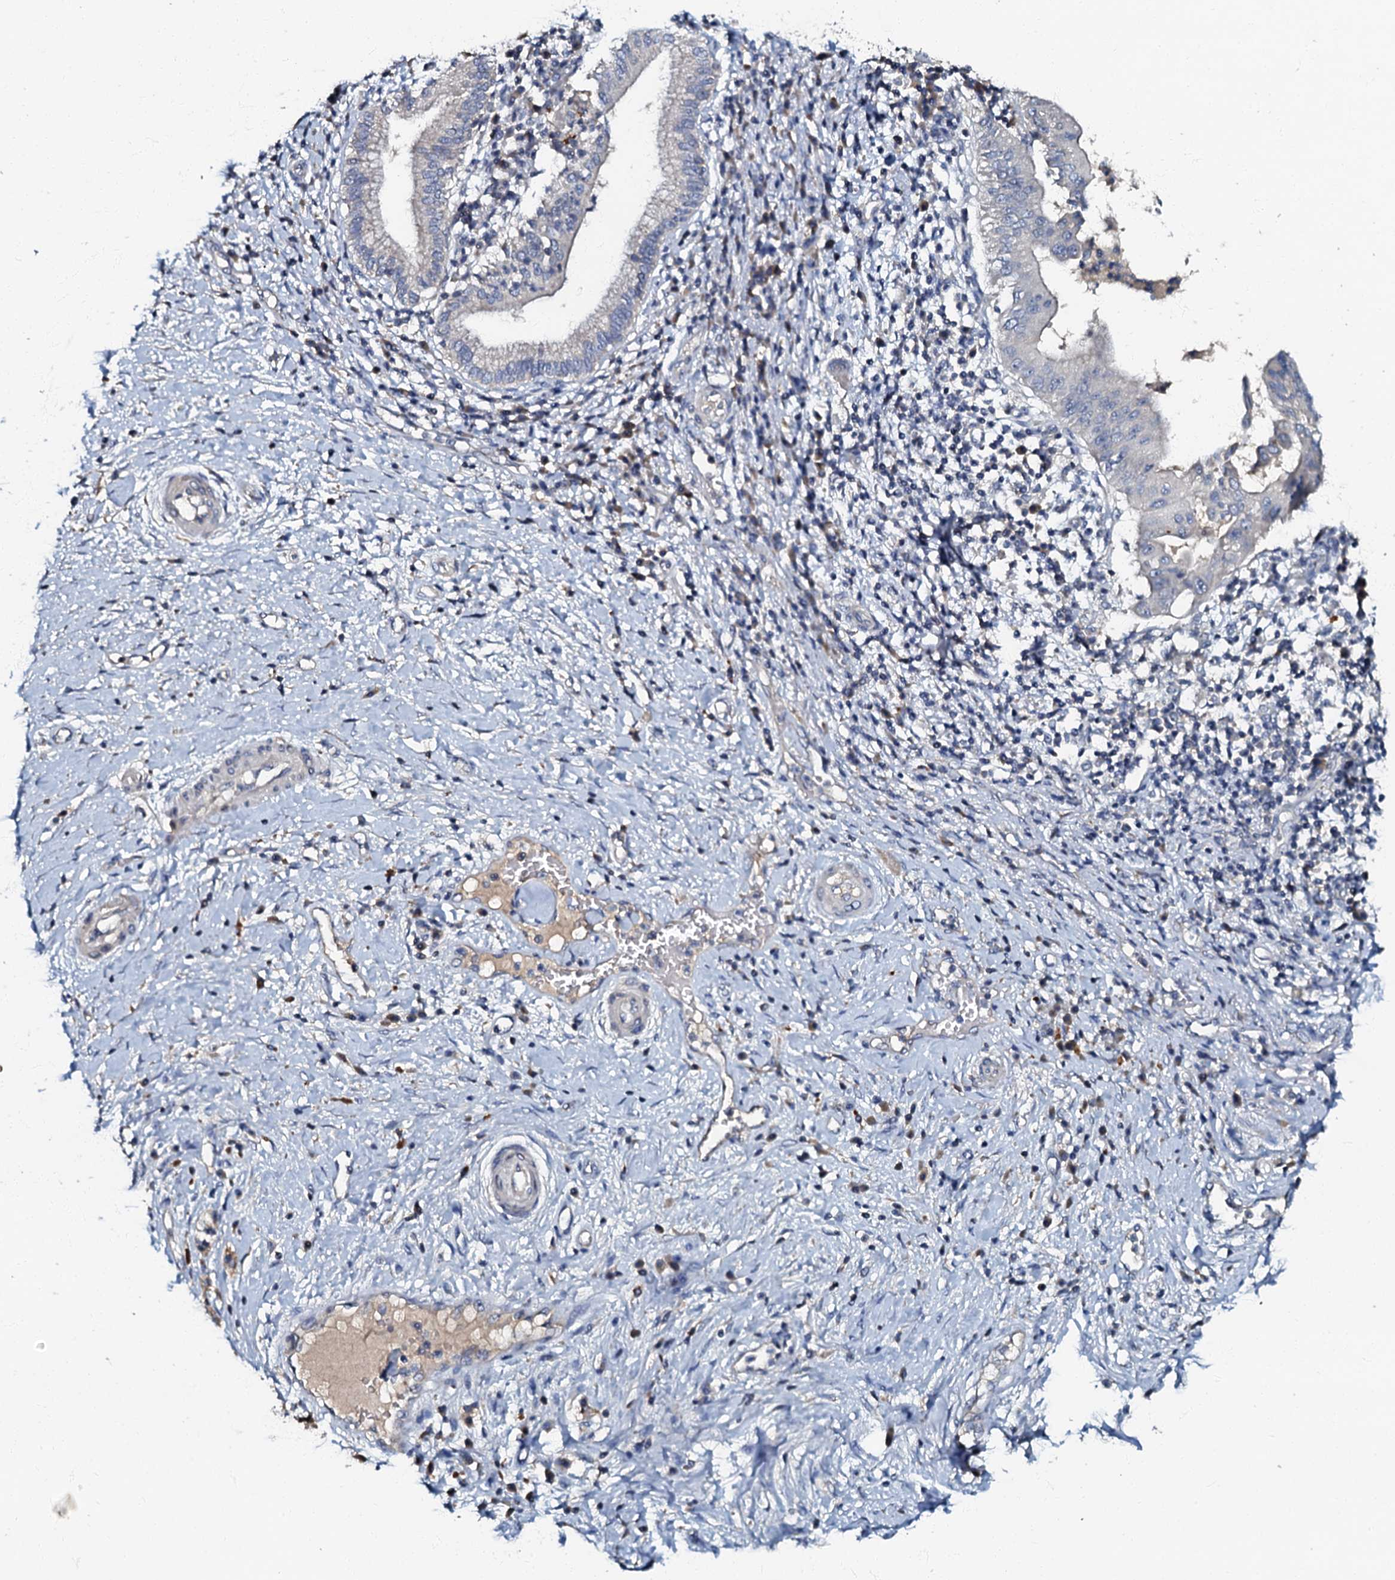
{"staining": {"intensity": "negative", "quantity": "none", "location": "none"}, "tissue": "pancreatic cancer", "cell_type": "Tumor cells", "image_type": "cancer", "snomed": [{"axis": "morphology", "description": "Adenocarcinoma, NOS"}, {"axis": "topography", "description": "Pancreas"}], "caption": "Tumor cells show no significant protein staining in adenocarcinoma (pancreatic).", "gene": "OLAH", "patient": {"sex": "male", "age": 68}}